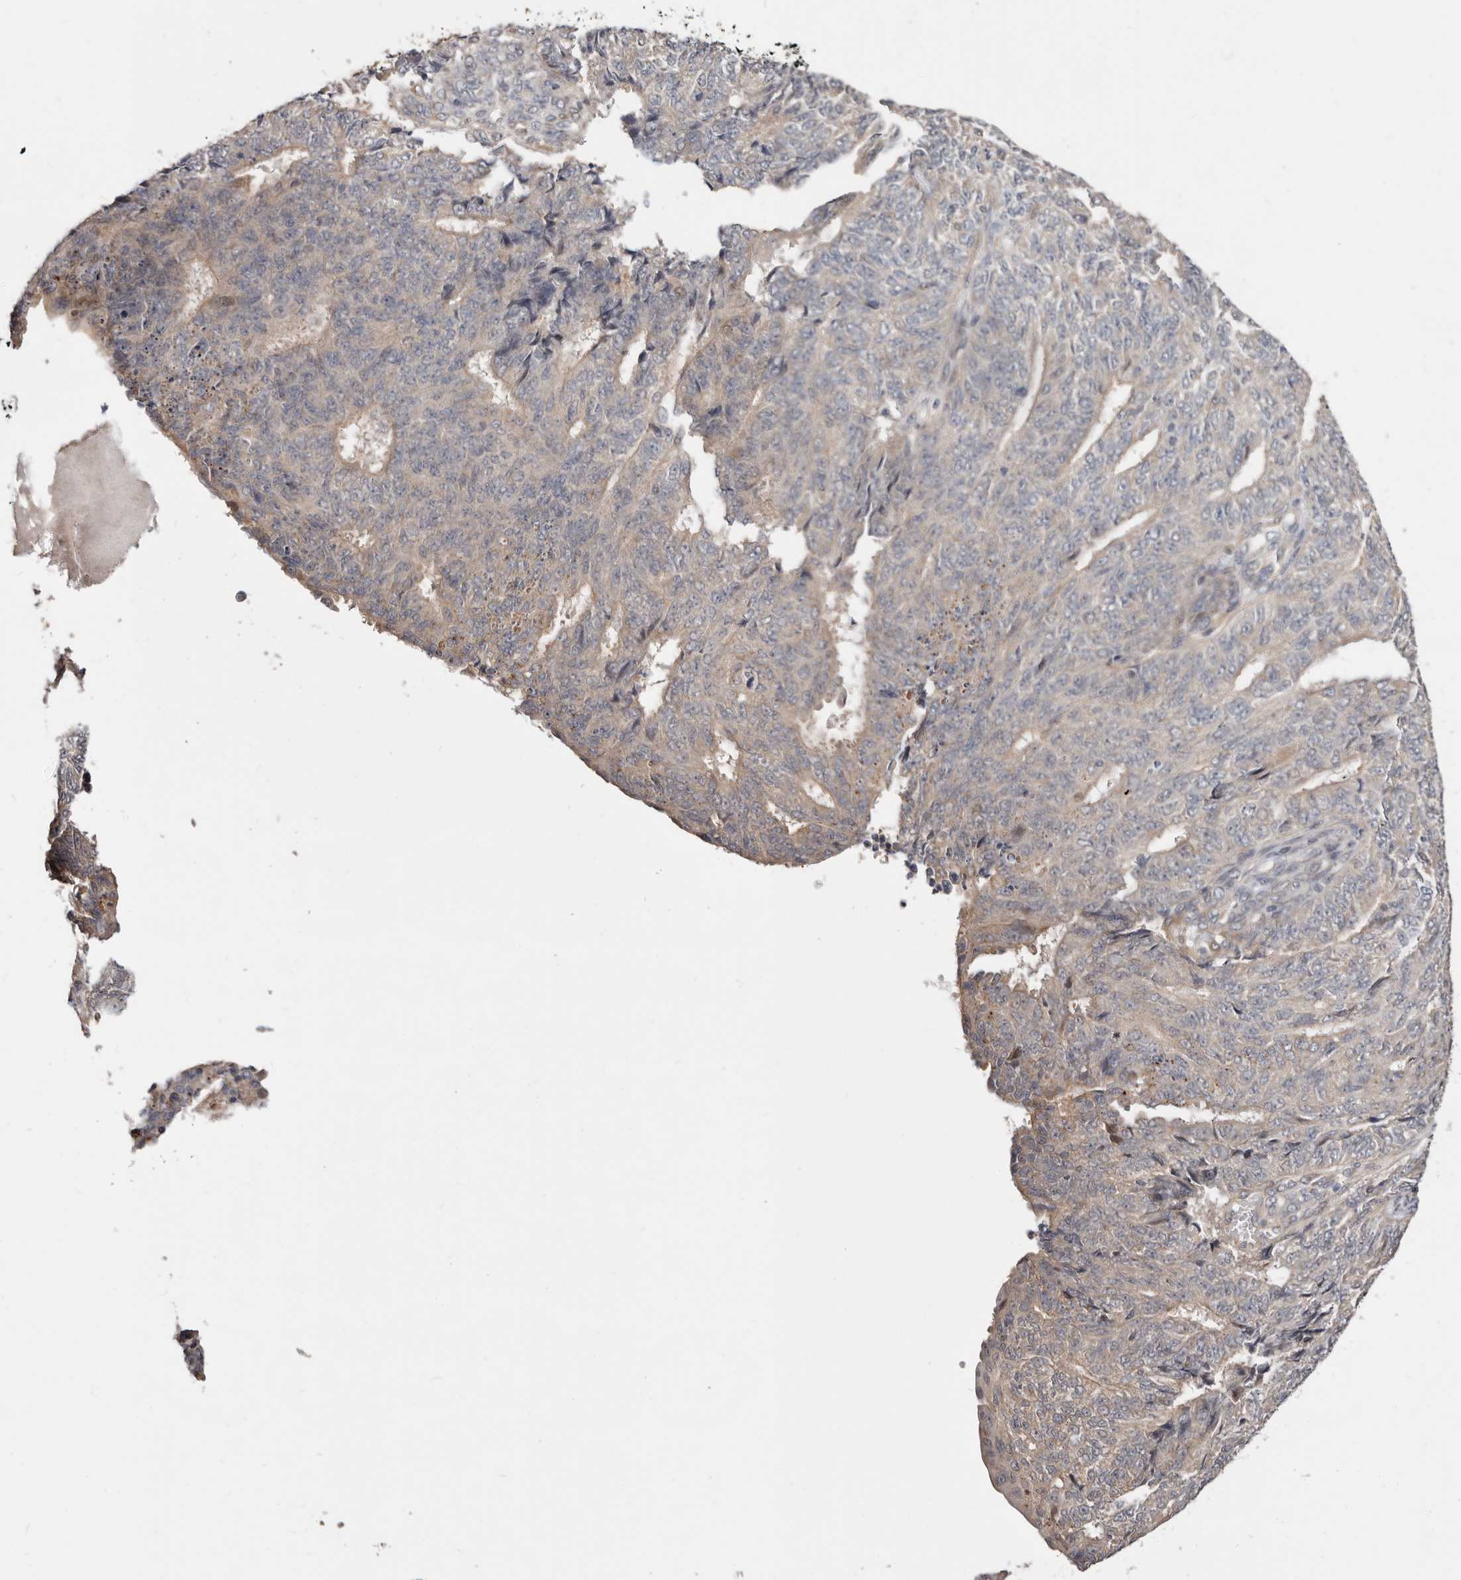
{"staining": {"intensity": "weak", "quantity": "25%-75%", "location": "cytoplasmic/membranous"}, "tissue": "endometrial cancer", "cell_type": "Tumor cells", "image_type": "cancer", "snomed": [{"axis": "morphology", "description": "Adenocarcinoma, NOS"}, {"axis": "topography", "description": "Endometrium"}], "caption": "Tumor cells reveal weak cytoplasmic/membranous staining in approximately 25%-75% of cells in endometrial cancer (adenocarcinoma).", "gene": "USP33", "patient": {"sex": "female", "age": 32}}